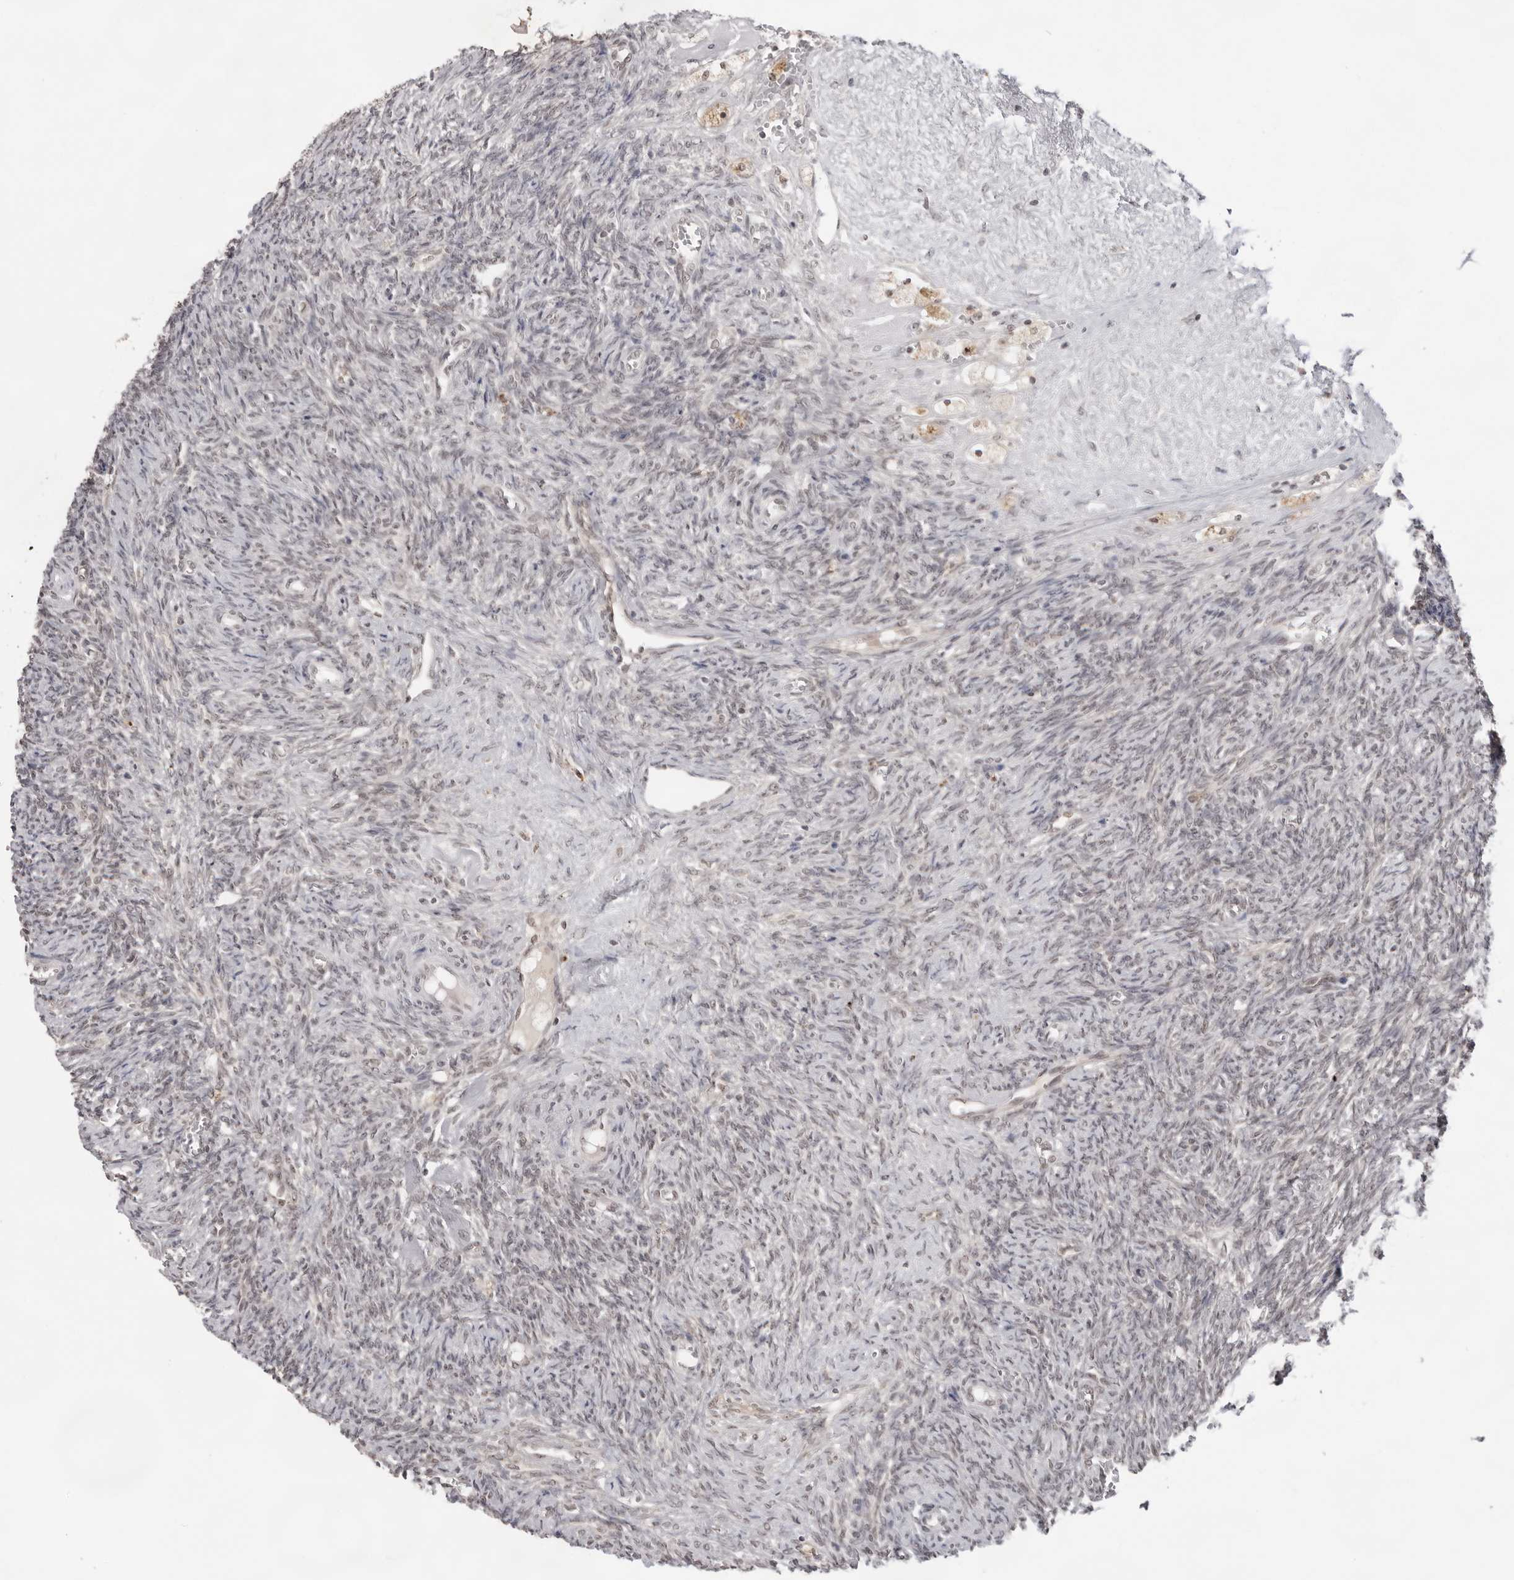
{"staining": {"intensity": "negative", "quantity": "none", "location": "none"}, "tissue": "ovary", "cell_type": "Ovarian stroma cells", "image_type": "normal", "snomed": [{"axis": "morphology", "description": "Normal tissue, NOS"}, {"axis": "topography", "description": "Ovary"}], "caption": "An immunohistochemistry image of unremarkable ovary is shown. There is no staining in ovarian stroma cells of ovary.", "gene": "EXOSC10", "patient": {"sex": "female", "age": 41}}